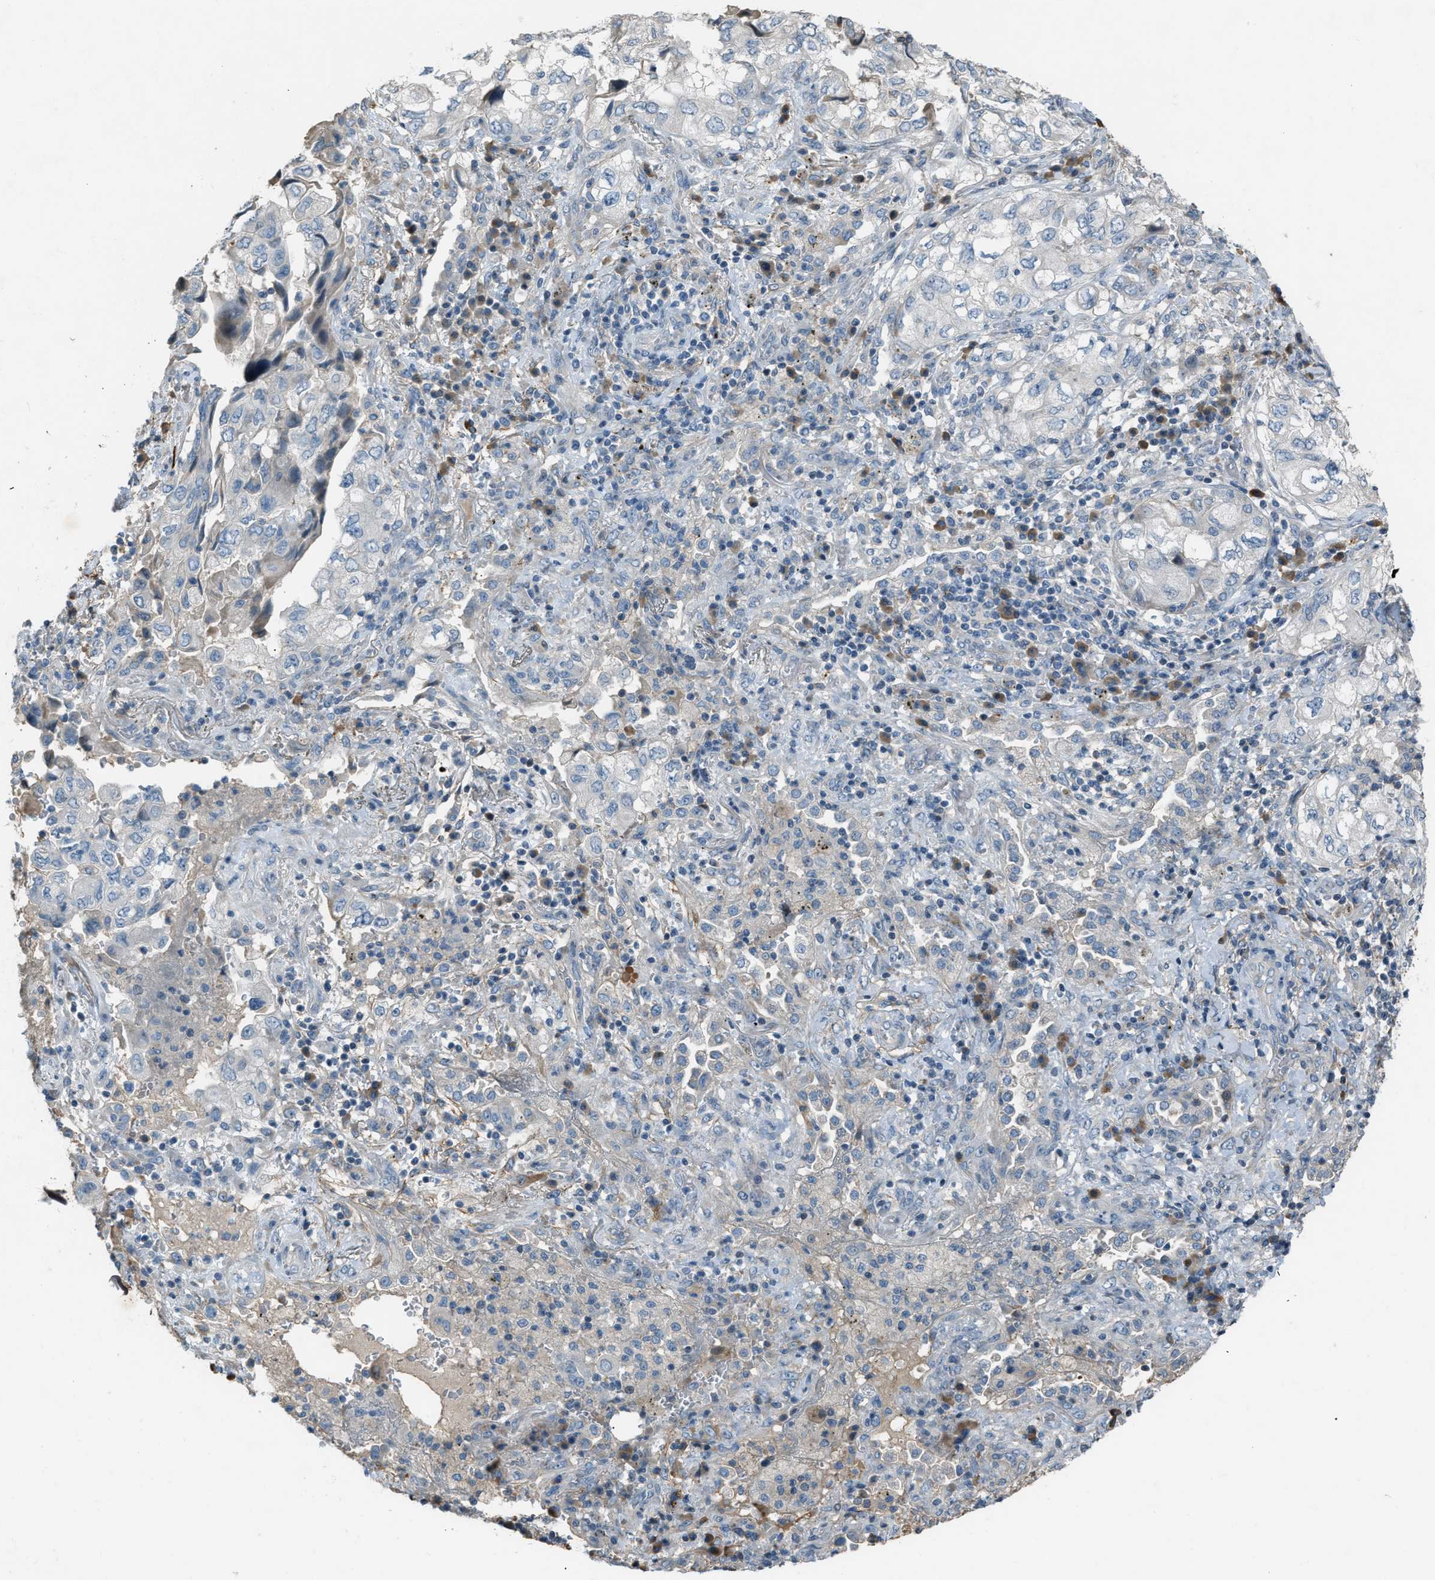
{"staining": {"intensity": "negative", "quantity": "none", "location": "none"}, "tissue": "lung cancer", "cell_type": "Tumor cells", "image_type": "cancer", "snomed": [{"axis": "morphology", "description": "Adenocarcinoma, NOS"}, {"axis": "topography", "description": "Lung"}], "caption": "Micrograph shows no protein expression in tumor cells of adenocarcinoma (lung) tissue.", "gene": "FBLN2", "patient": {"sex": "male", "age": 64}}